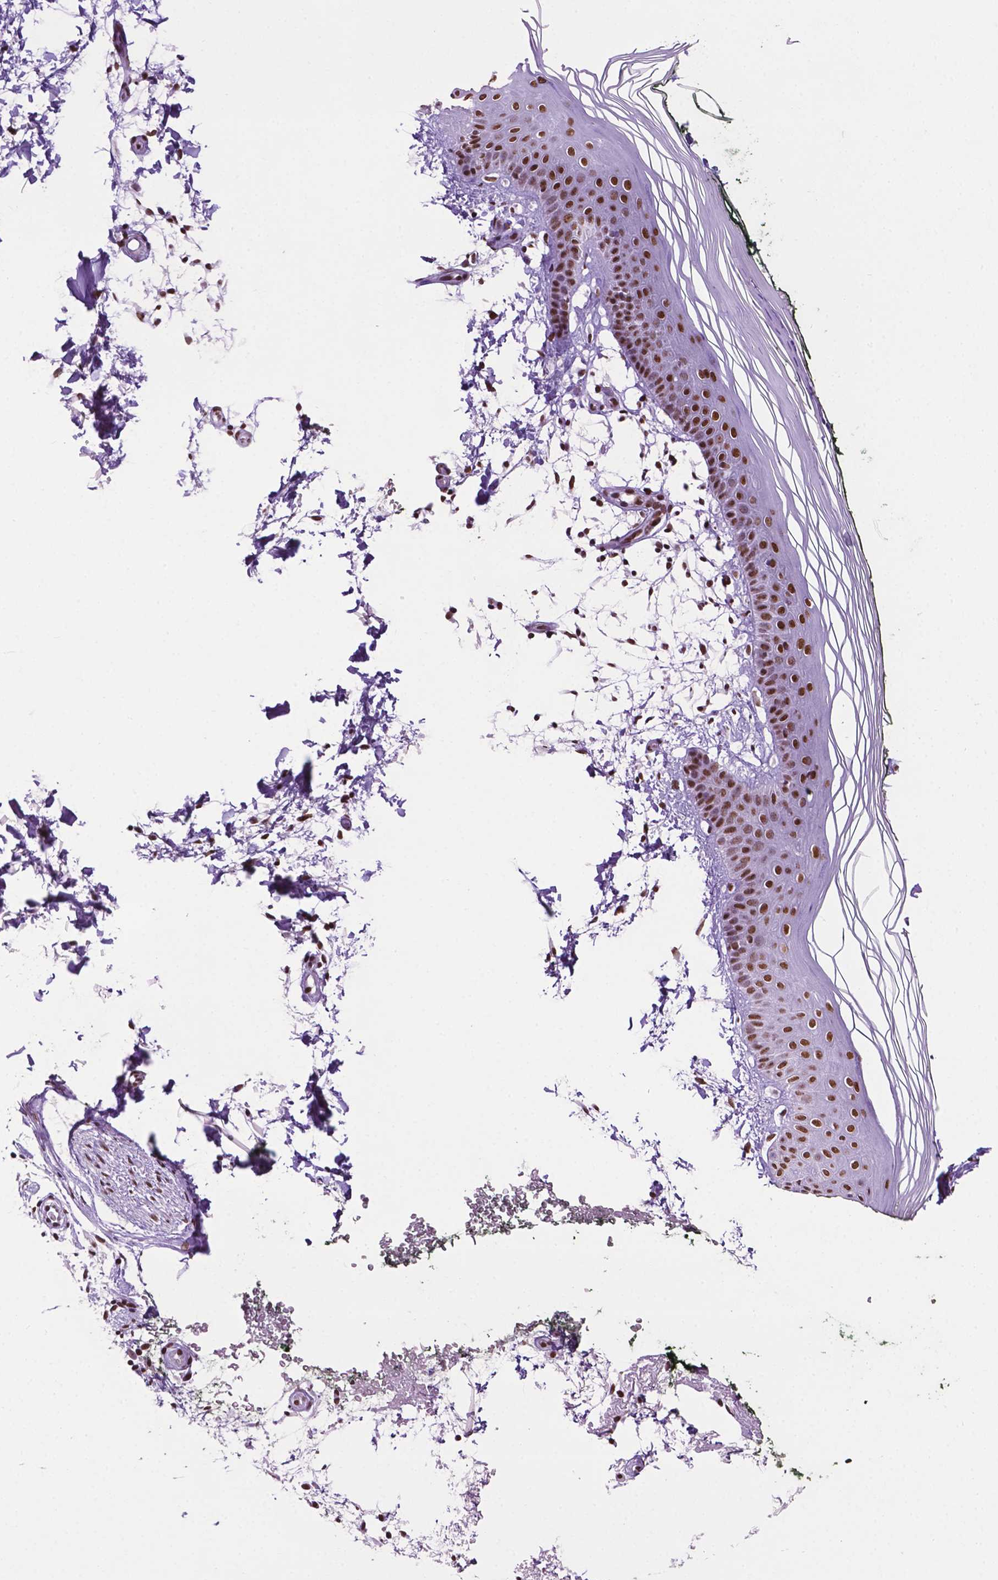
{"staining": {"intensity": "strong", "quantity": ">75%", "location": "nuclear"}, "tissue": "skin", "cell_type": "Fibroblasts", "image_type": "normal", "snomed": [{"axis": "morphology", "description": "Normal tissue, NOS"}, {"axis": "topography", "description": "Skin"}], "caption": "A high amount of strong nuclear expression is appreciated in approximately >75% of fibroblasts in benign skin. The protein is stained brown, and the nuclei are stained in blue (DAB IHC with brightfield microscopy, high magnification).", "gene": "CCAR2", "patient": {"sex": "female", "age": 62}}